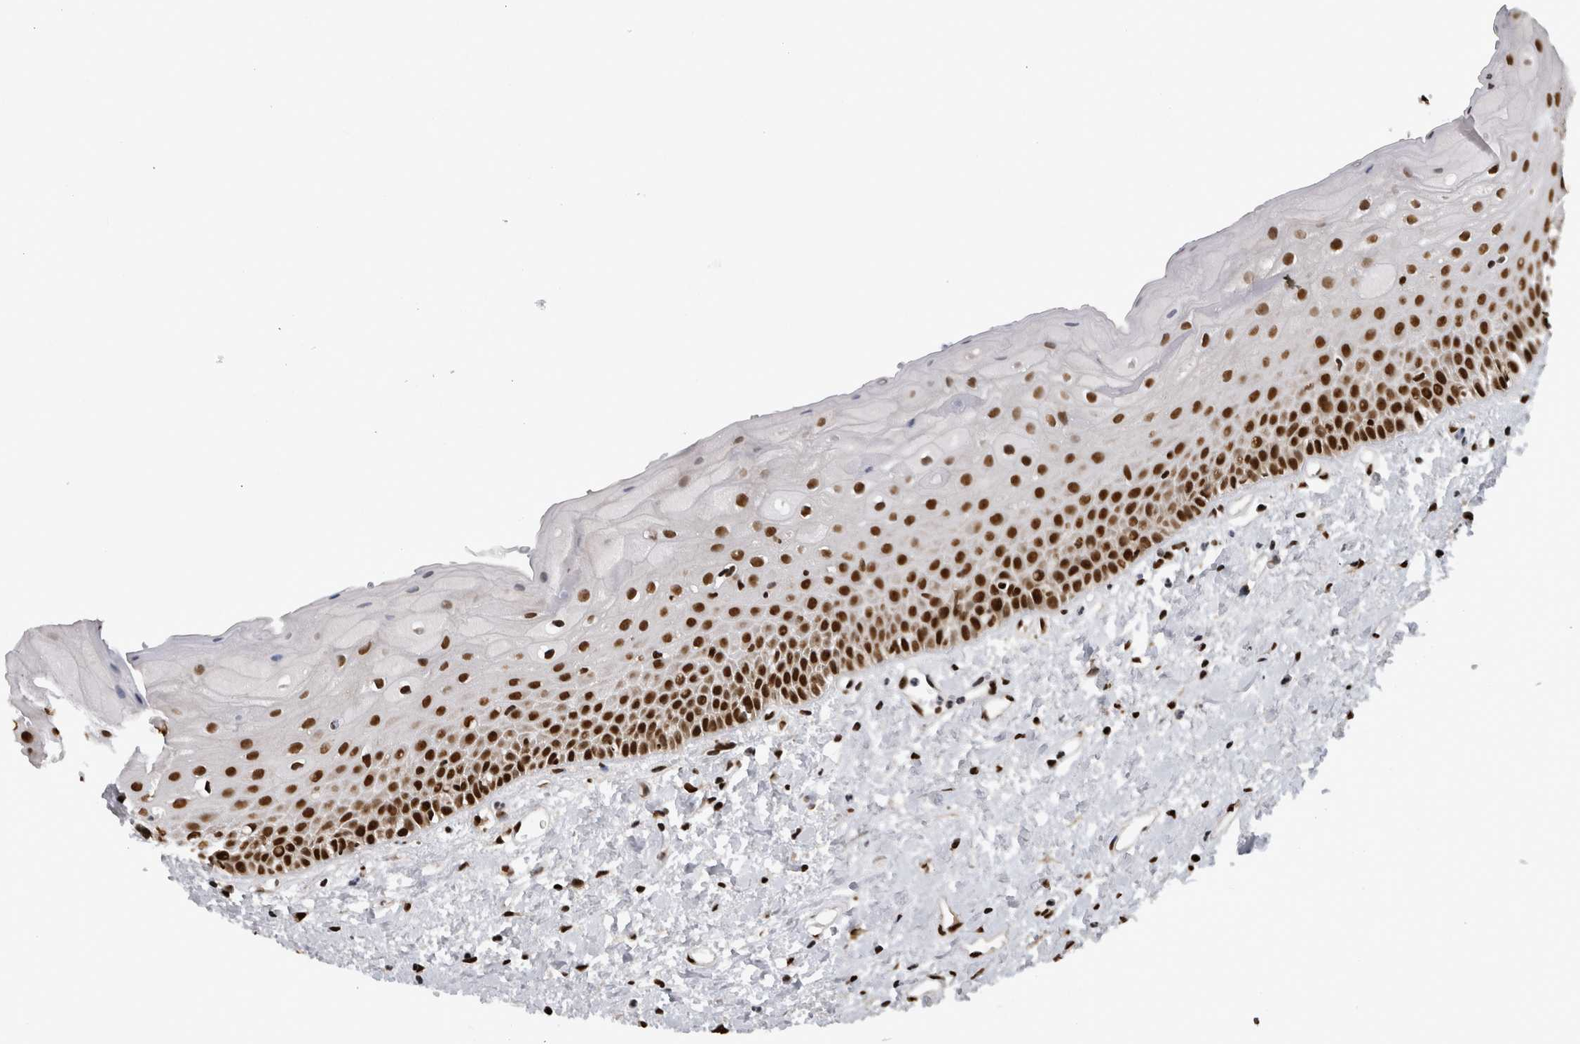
{"staining": {"intensity": "strong", "quantity": ">75%", "location": "nuclear"}, "tissue": "oral mucosa", "cell_type": "Squamous epithelial cells", "image_type": "normal", "snomed": [{"axis": "morphology", "description": "Normal tissue, NOS"}, {"axis": "topography", "description": "Oral tissue"}], "caption": "Immunohistochemical staining of unremarkable human oral mucosa shows strong nuclear protein expression in approximately >75% of squamous epithelial cells.", "gene": "ZSCAN2", "patient": {"sex": "female", "age": 76}}